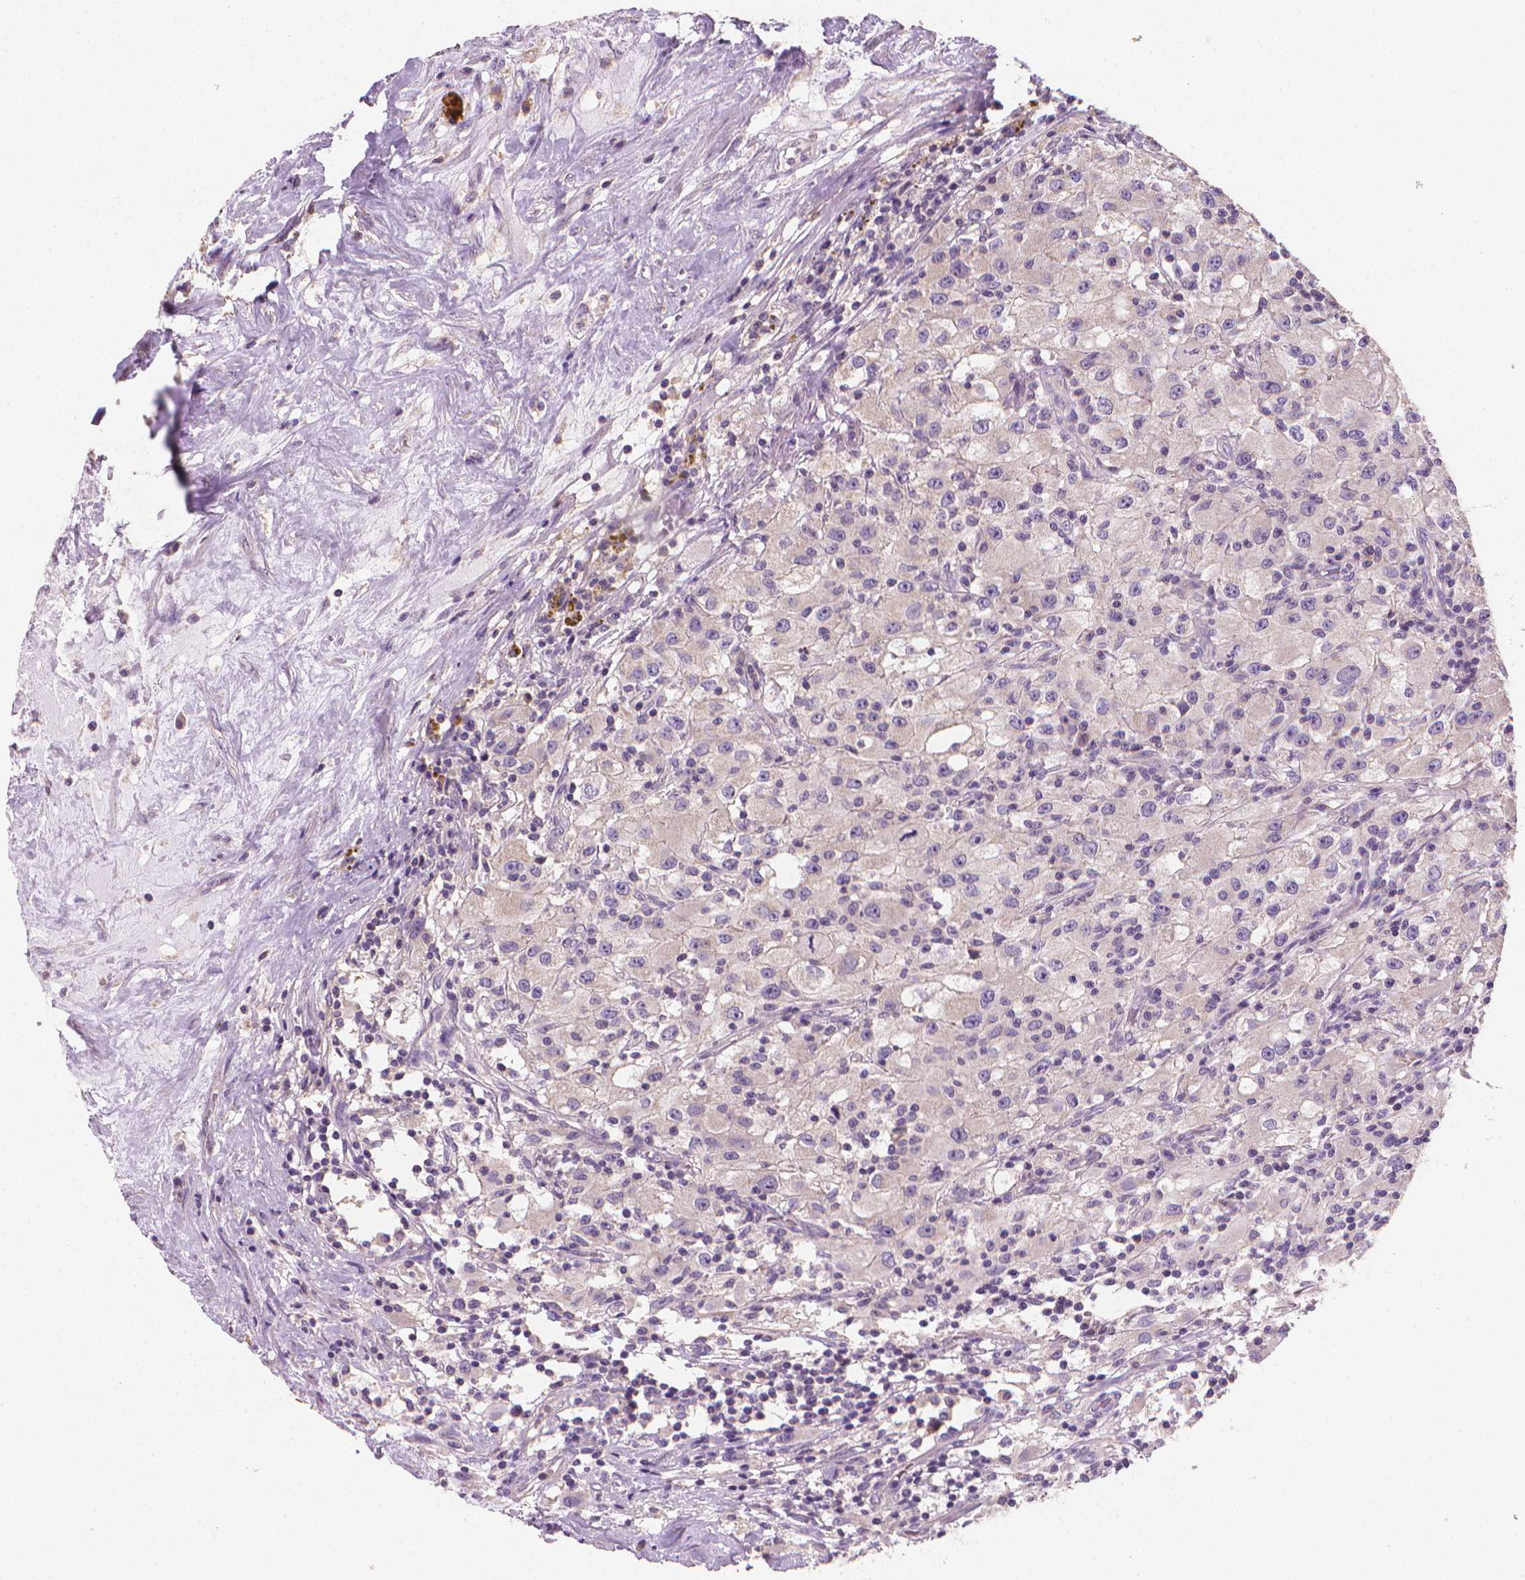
{"staining": {"intensity": "negative", "quantity": "none", "location": "none"}, "tissue": "renal cancer", "cell_type": "Tumor cells", "image_type": "cancer", "snomed": [{"axis": "morphology", "description": "Adenocarcinoma, NOS"}, {"axis": "topography", "description": "Kidney"}], "caption": "The micrograph displays no staining of tumor cells in renal cancer.", "gene": "CATIP", "patient": {"sex": "female", "age": 67}}